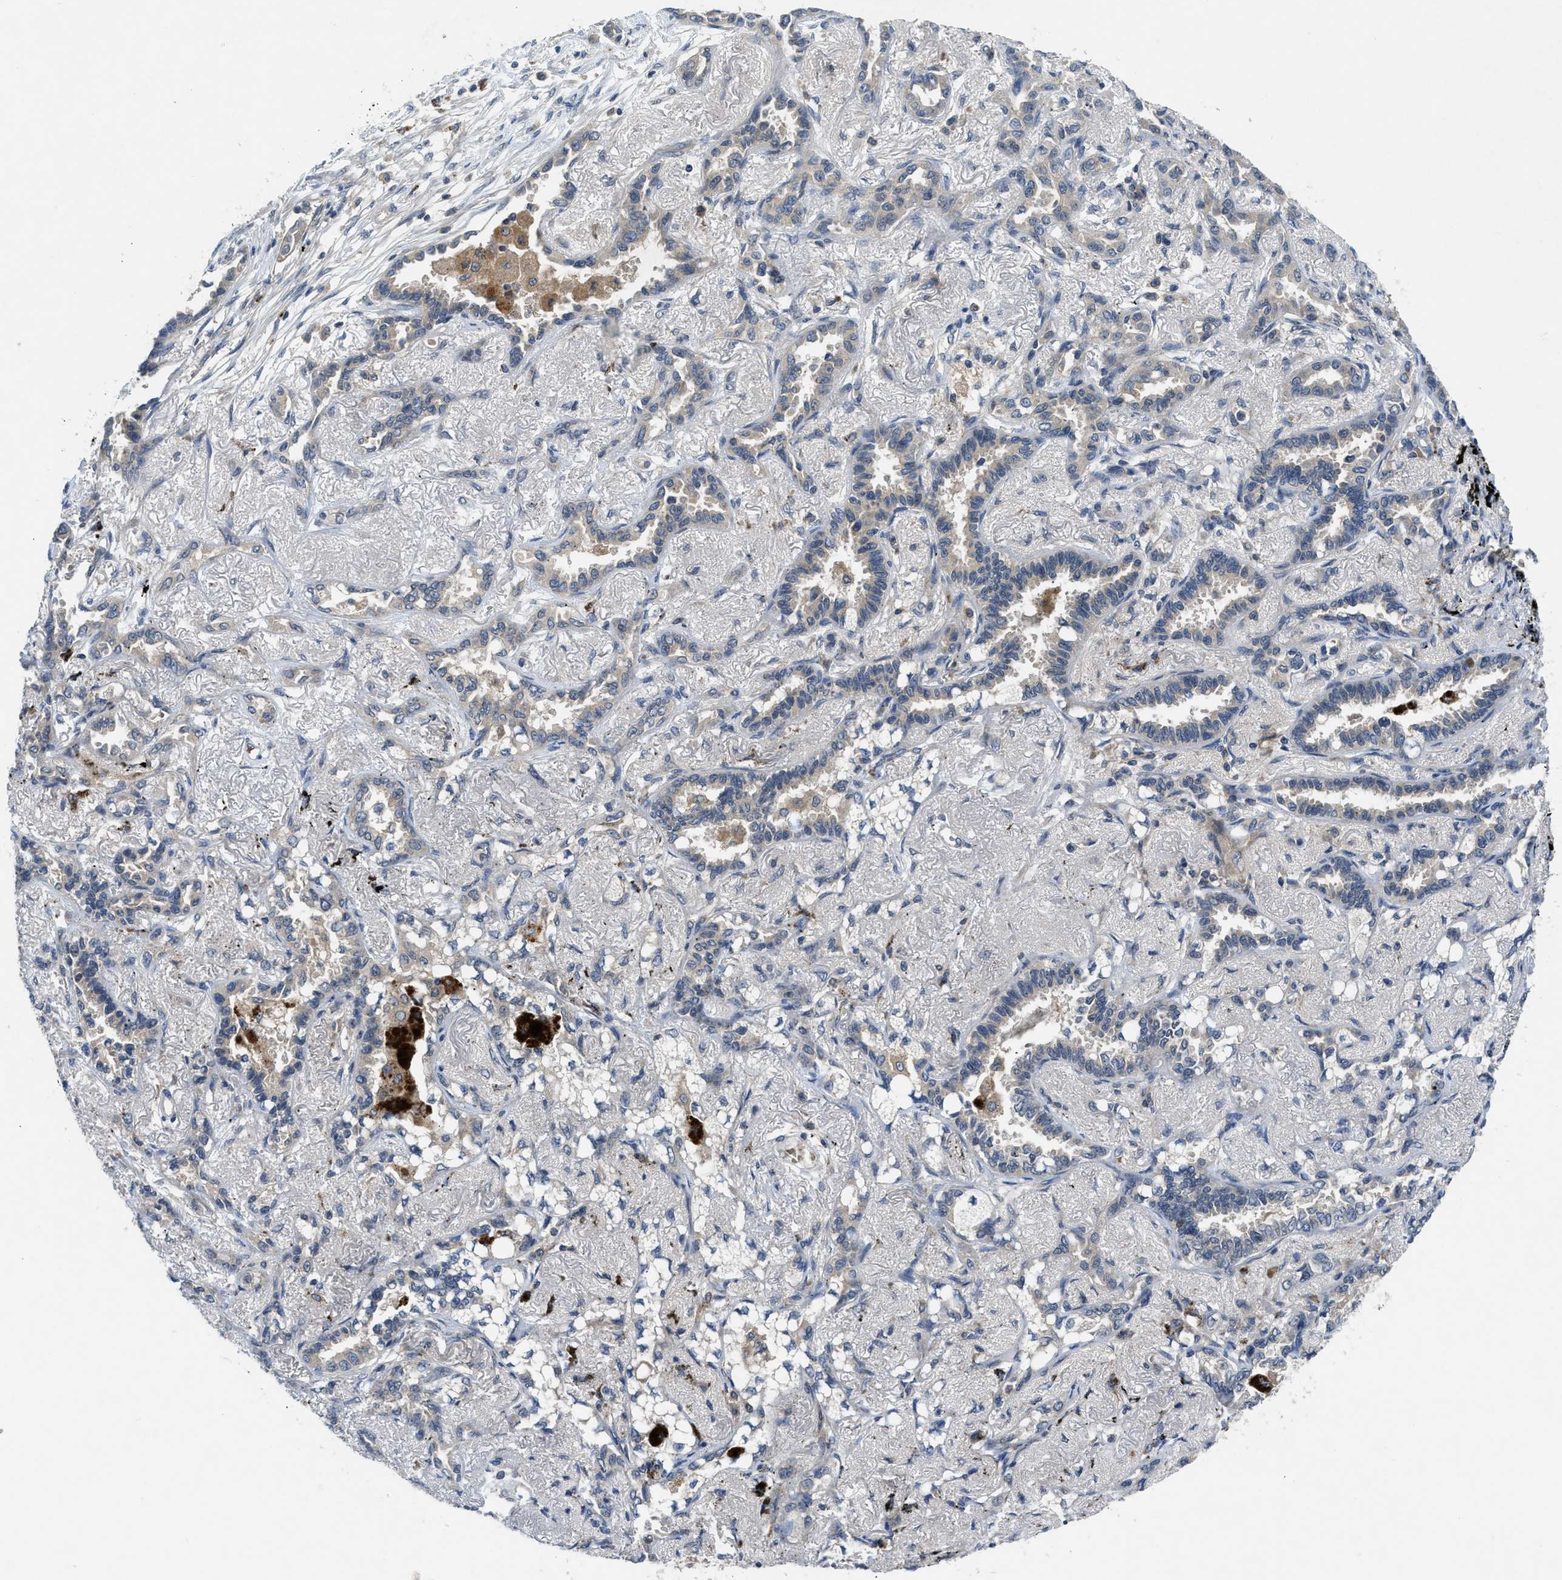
{"staining": {"intensity": "weak", "quantity": ">75%", "location": "cytoplasmic/membranous"}, "tissue": "lung cancer", "cell_type": "Tumor cells", "image_type": "cancer", "snomed": [{"axis": "morphology", "description": "Adenocarcinoma, NOS"}, {"axis": "topography", "description": "Lung"}], "caption": "Brown immunohistochemical staining in human lung adenocarcinoma exhibits weak cytoplasmic/membranous expression in about >75% of tumor cells.", "gene": "PDE7A", "patient": {"sex": "male", "age": 59}}